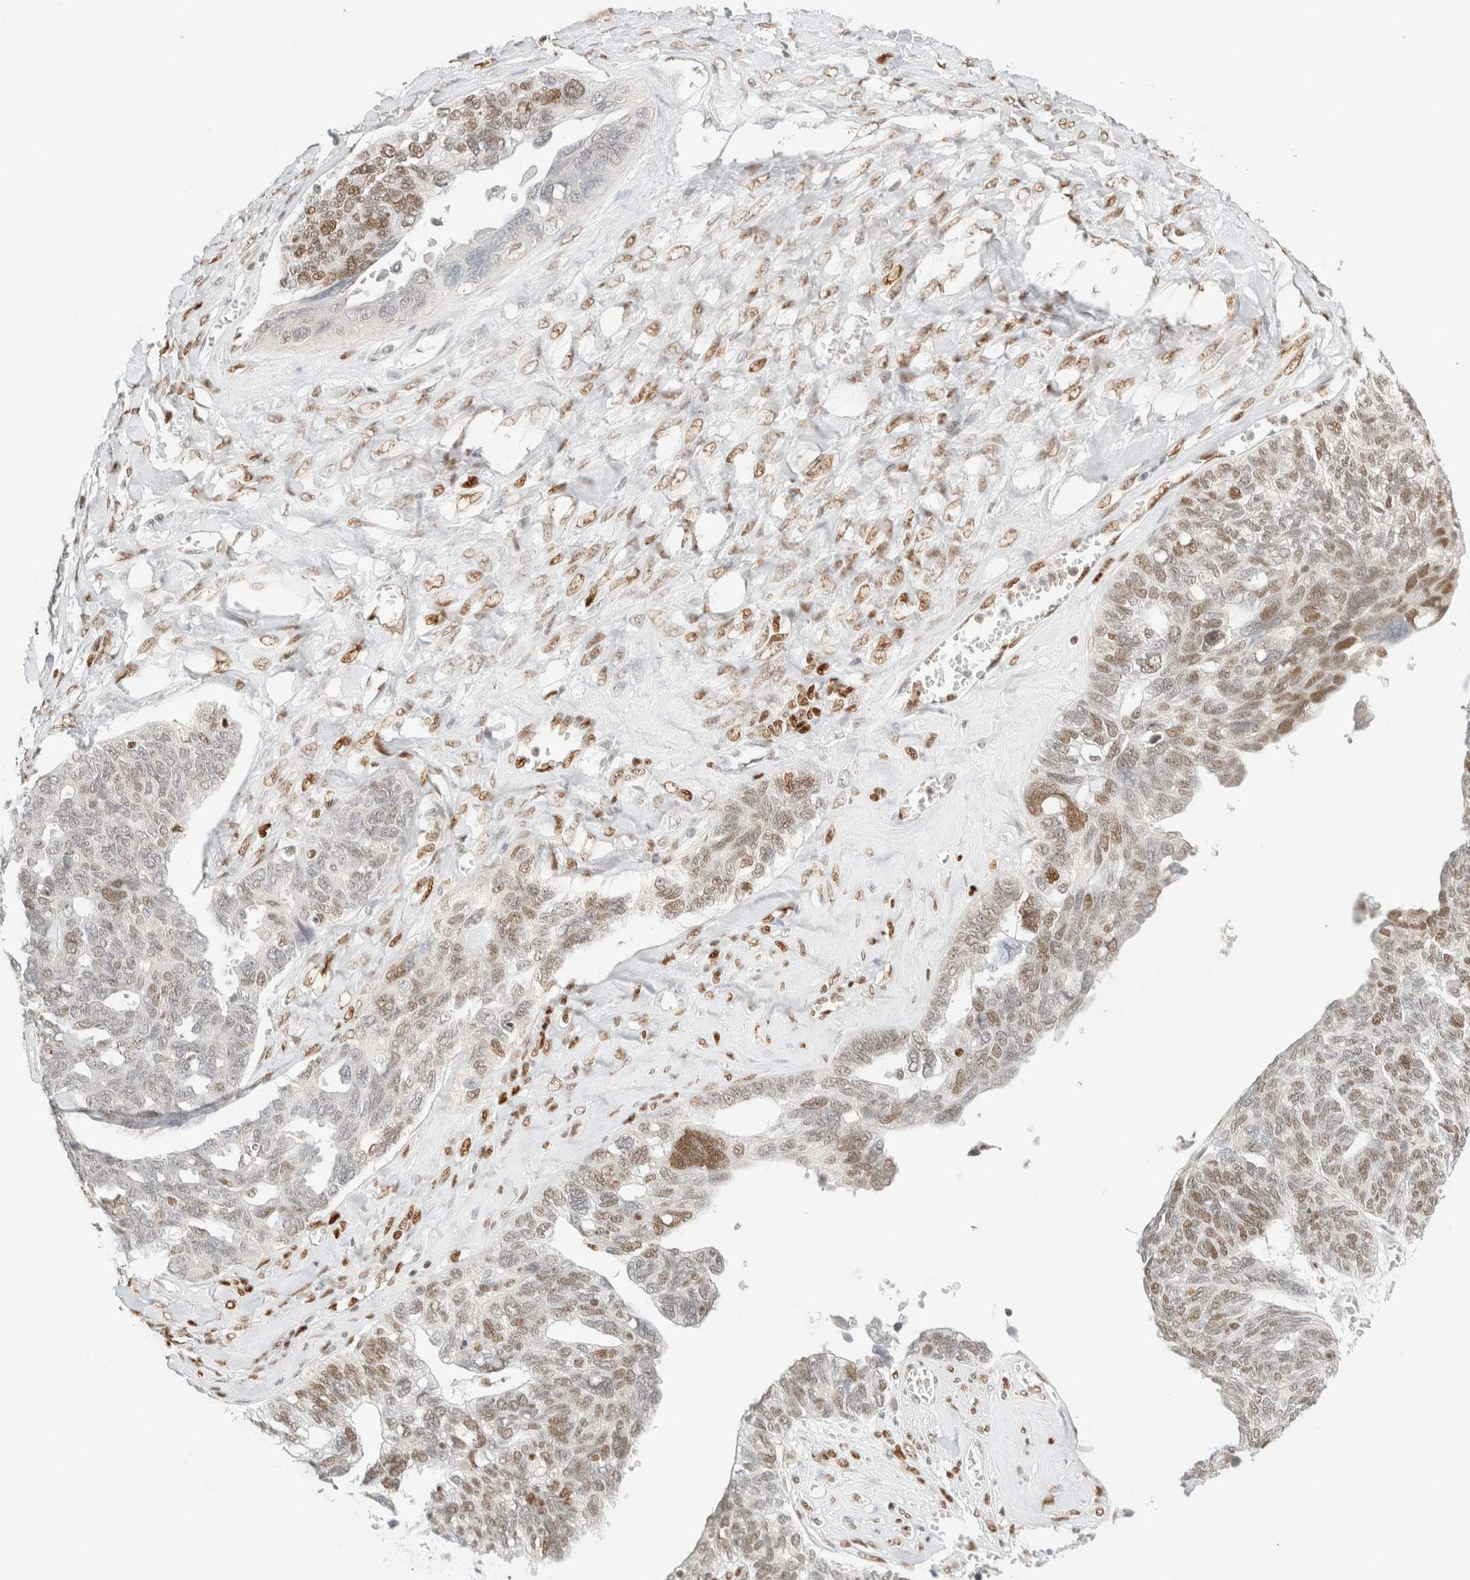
{"staining": {"intensity": "moderate", "quantity": "<25%", "location": "nuclear"}, "tissue": "ovarian cancer", "cell_type": "Tumor cells", "image_type": "cancer", "snomed": [{"axis": "morphology", "description": "Cystadenocarcinoma, serous, NOS"}, {"axis": "topography", "description": "Ovary"}], "caption": "About <25% of tumor cells in serous cystadenocarcinoma (ovarian) exhibit moderate nuclear protein expression as visualized by brown immunohistochemical staining.", "gene": "DDB2", "patient": {"sex": "female", "age": 79}}